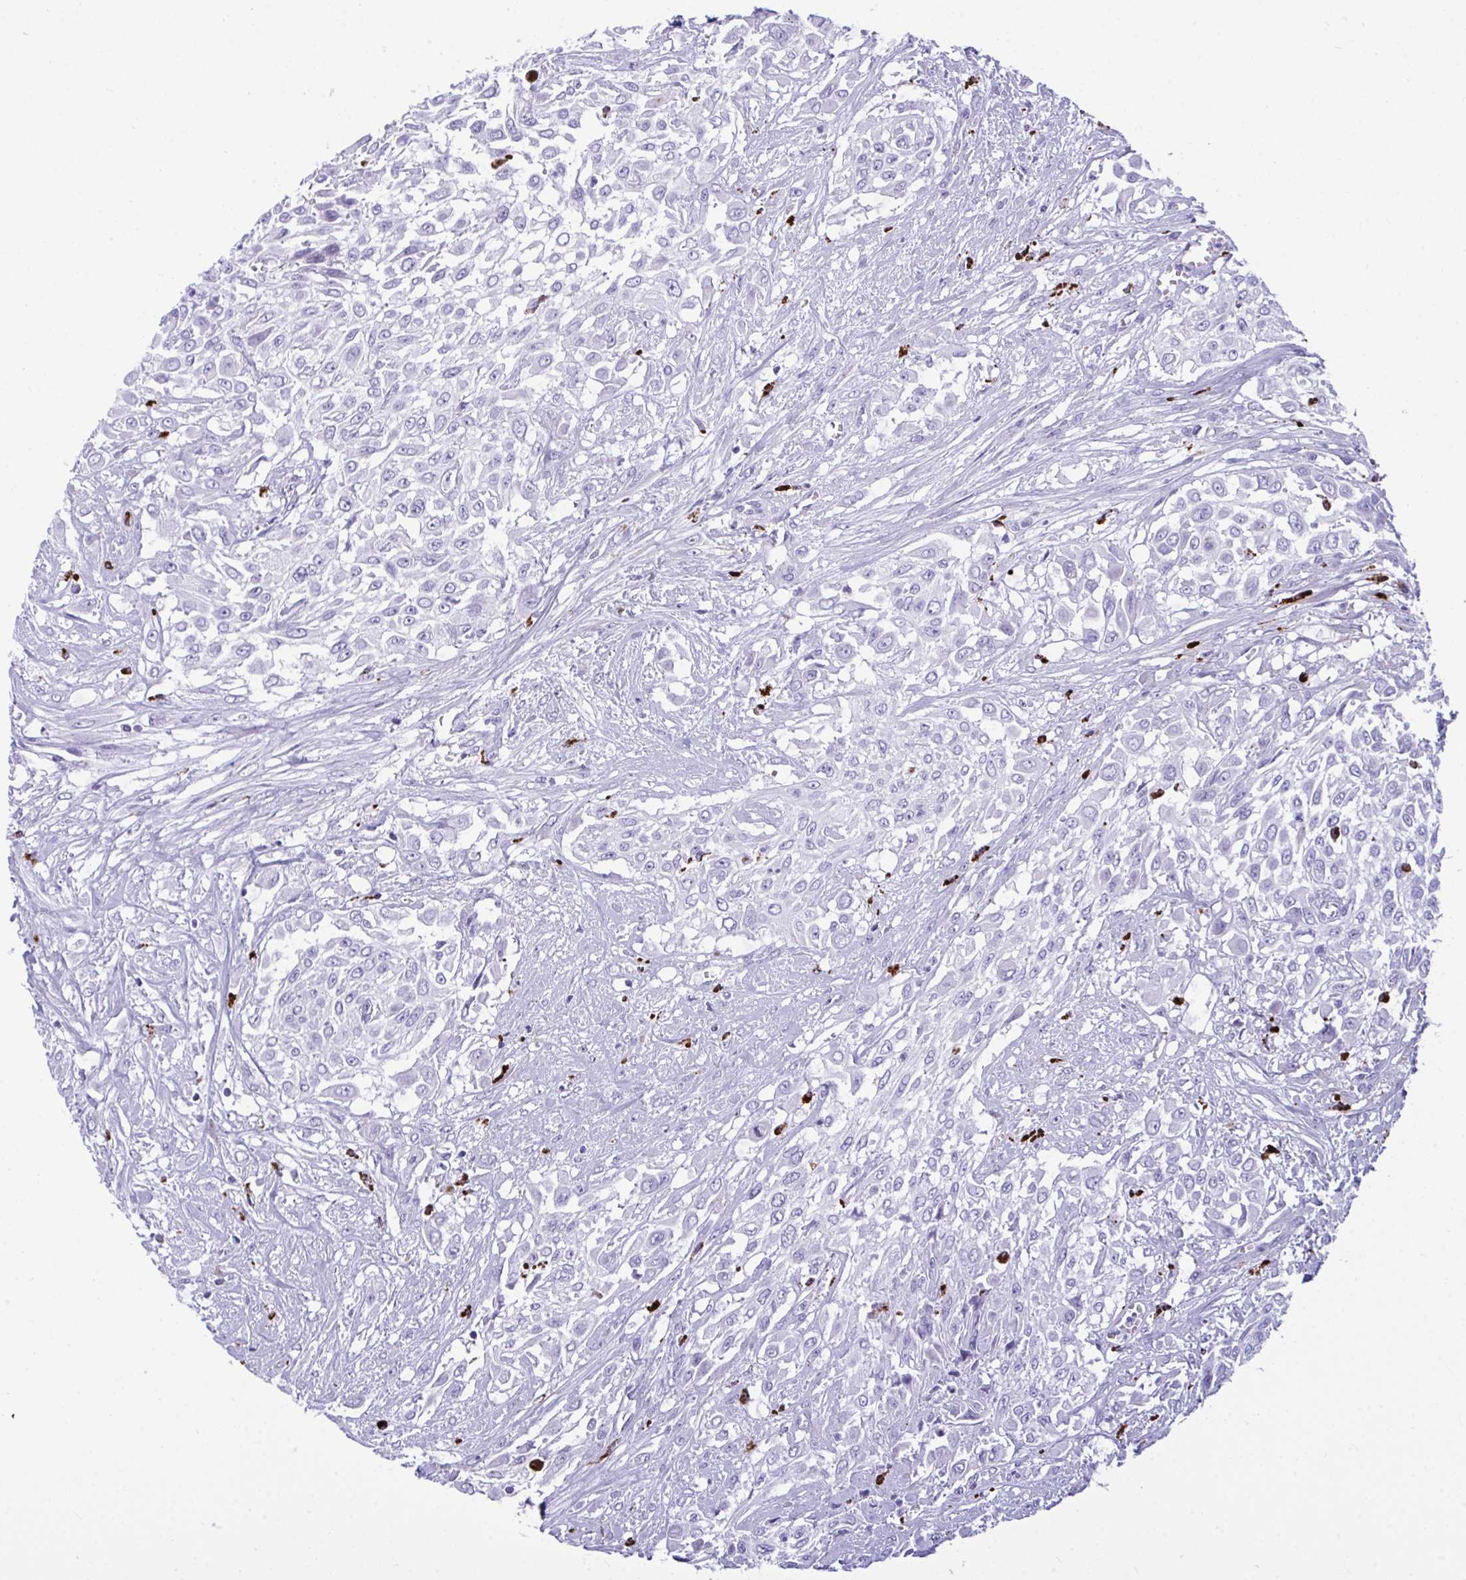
{"staining": {"intensity": "negative", "quantity": "none", "location": "none"}, "tissue": "urothelial cancer", "cell_type": "Tumor cells", "image_type": "cancer", "snomed": [{"axis": "morphology", "description": "Urothelial carcinoma, High grade"}, {"axis": "topography", "description": "Urinary bladder"}], "caption": "An immunohistochemistry (IHC) histopathology image of urothelial cancer is shown. There is no staining in tumor cells of urothelial cancer. (Brightfield microscopy of DAB immunohistochemistry at high magnification).", "gene": "CPVL", "patient": {"sex": "male", "age": 57}}